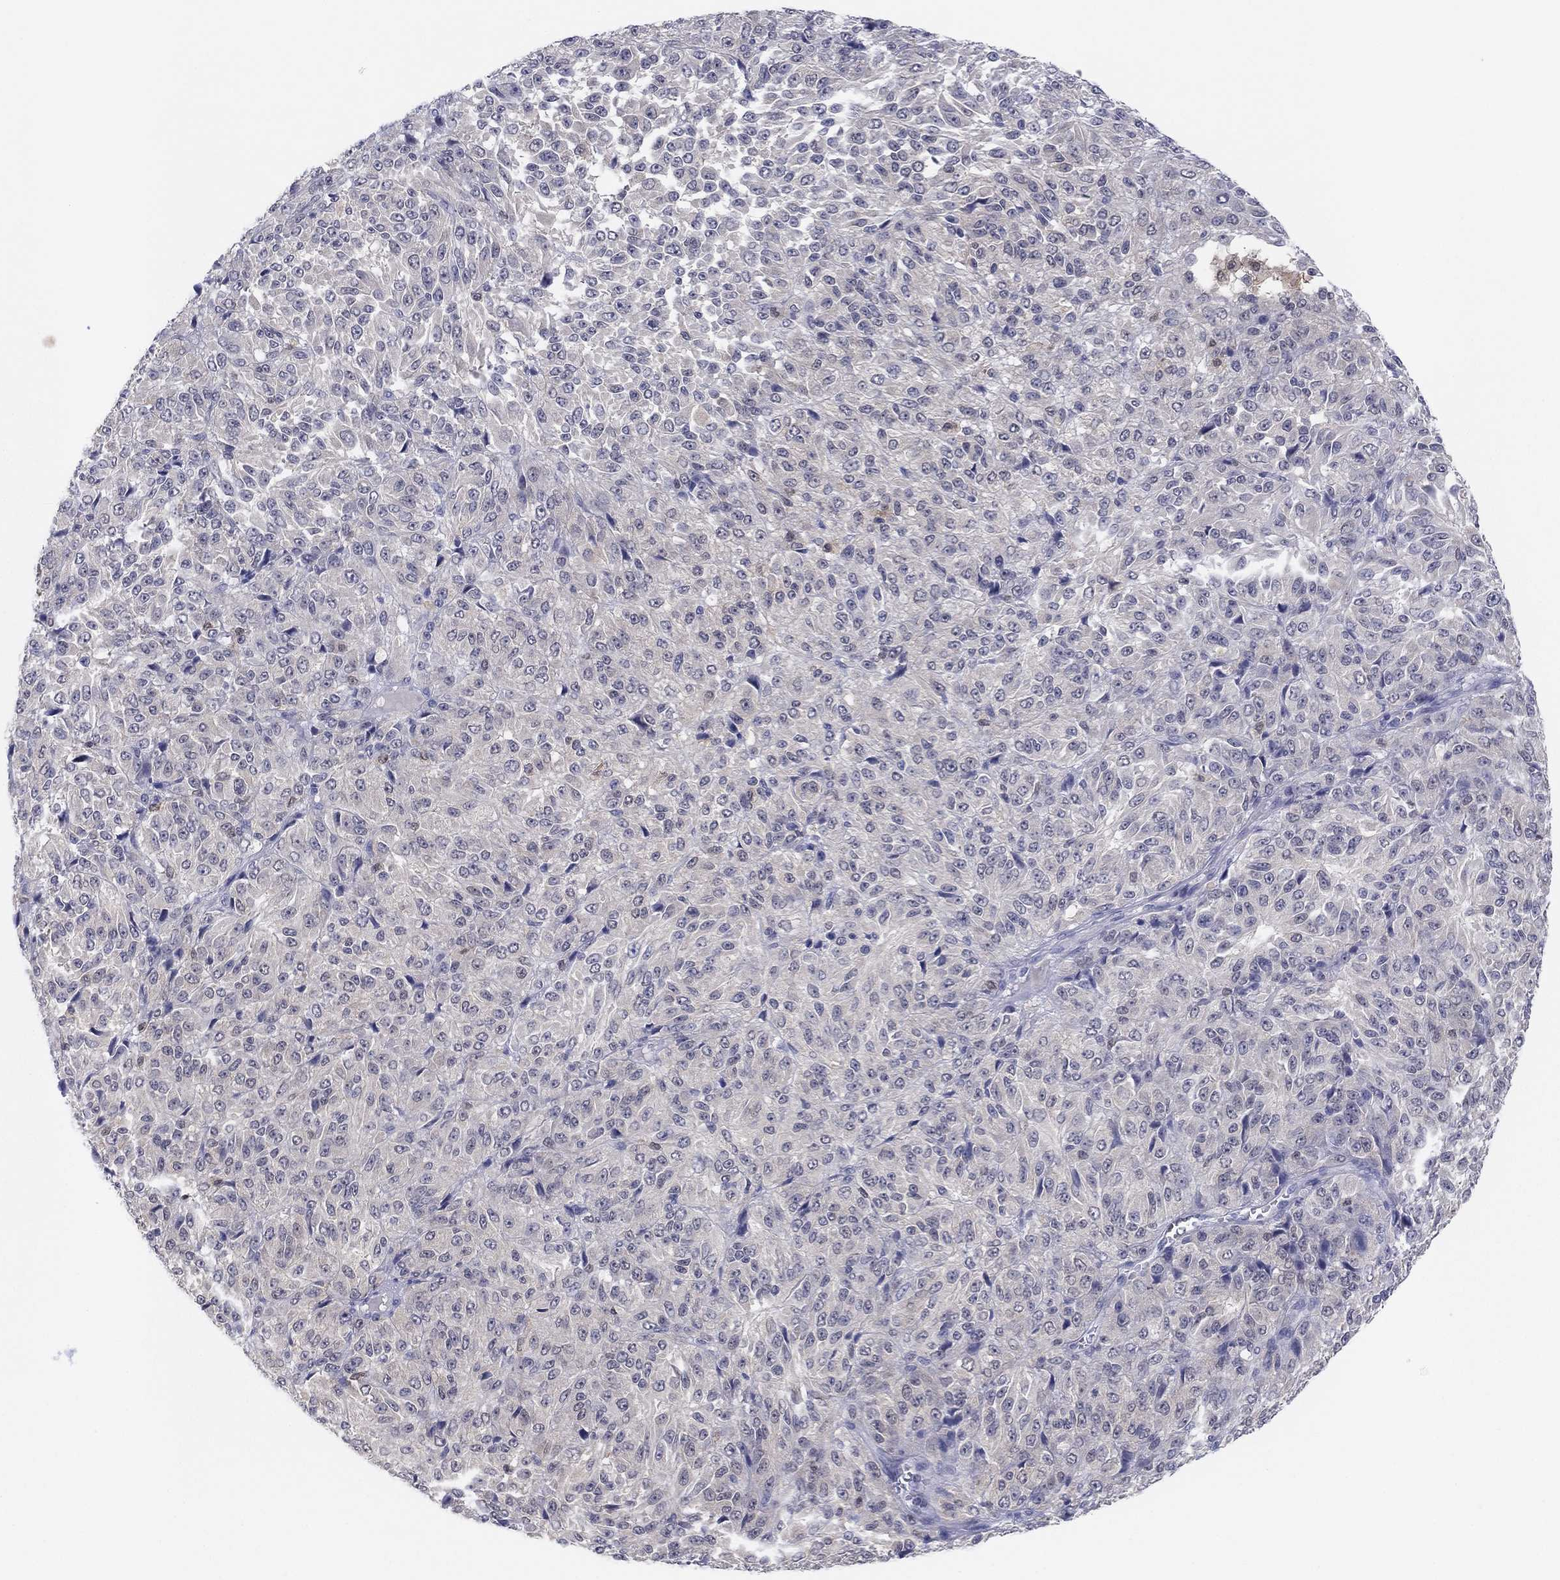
{"staining": {"intensity": "negative", "quantity": "none", "location": "none"}, "tissue": "melanoma", "cell_type": "Tumor cells", "image_type": "cancer", "snomed": [{"axis": "morphology", "description": "Malignant melanoma, Metastatic site"}, {"axis": "topography", "description": "Brain"}], "caption": "Photomicrograph shows no significant protein expression in tumor cells of malignant melanoma (metastatic site).", "gene": "PDXK", "patient": {"sex": "female", "age": 56}}